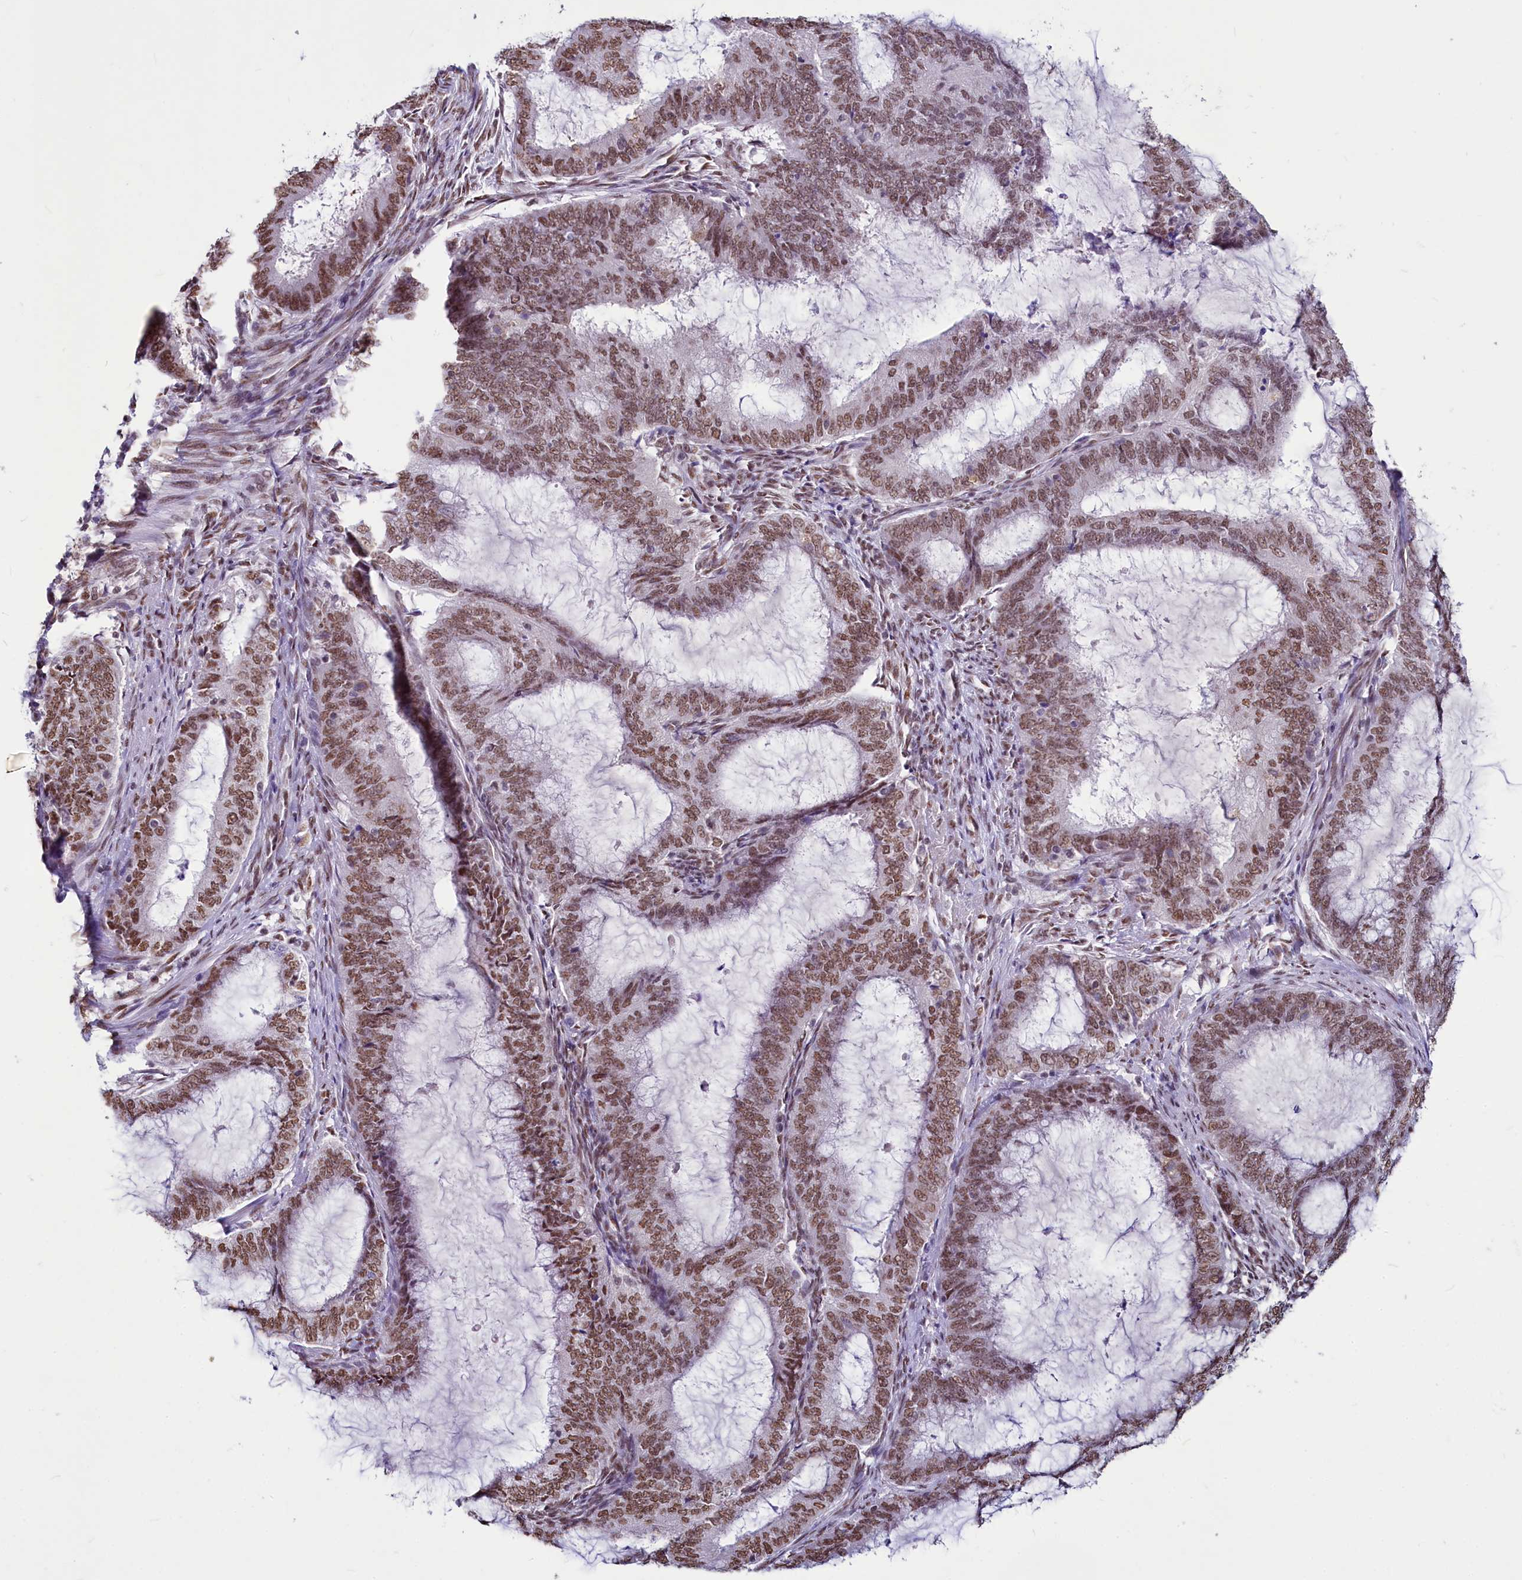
{"staining": {"intensity": "moderate", "quantity": ">75%", "location": "nuclear"}, "tissue": "endometrial cancer", "cell_type": "Tumor cells", "image_type": "cancer", "snomed": [{"axis": "morphology", "description": "Adenocarcinoma, NOS"}, {"axis": "topography", "description": "Endometrium"}], "caption": "A histopathology image showing moderate nuclear staining in approximately >75% of tumor cells in endometrial adenocarcinoma, as visualized by brown immunohistochemical staining.", "gene": "PARPBP", "patient": {"sex": "female", "age": 51}}